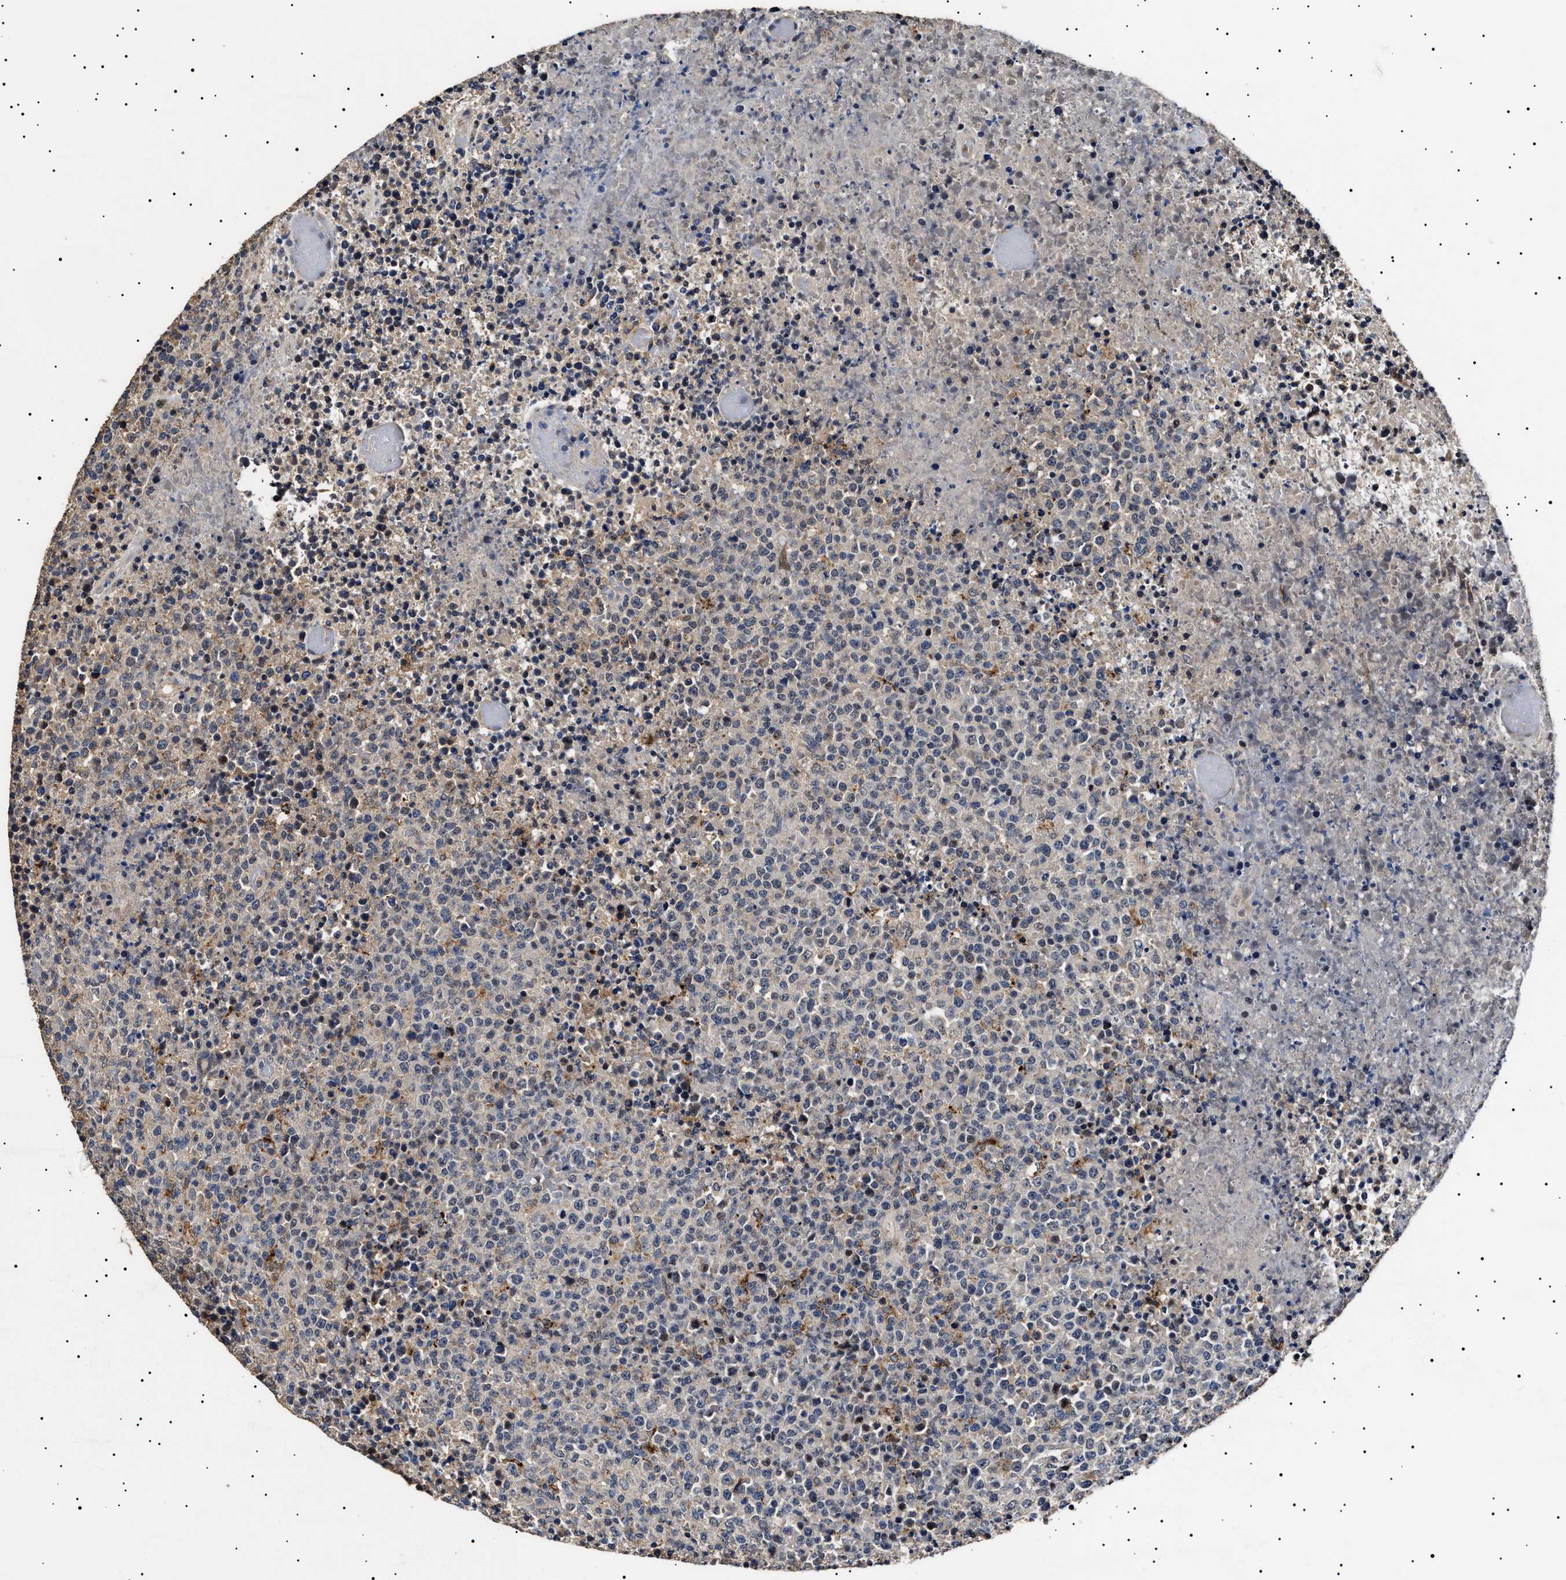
{"staining": {"intensity": "negative", "quantity": "none", "location": "none"}, "tissue": "lymphoma", "cell_type": "Tumor cells", "image_type": "cancer", "snomed": [{"axis": "morphology", "description": "Malignant lymphoma, non-Hodgkin's type, High grade"}, {"axis": "topography", "description": "Lymph node"}], "caption": "High-grade malignant lymphoma, non-Hodgkin's type was stained to show a protein in brown. There is no significant expression in tumor cells.", "gene": "RAB34", "patient": {"sex": "male", "age": 13}}